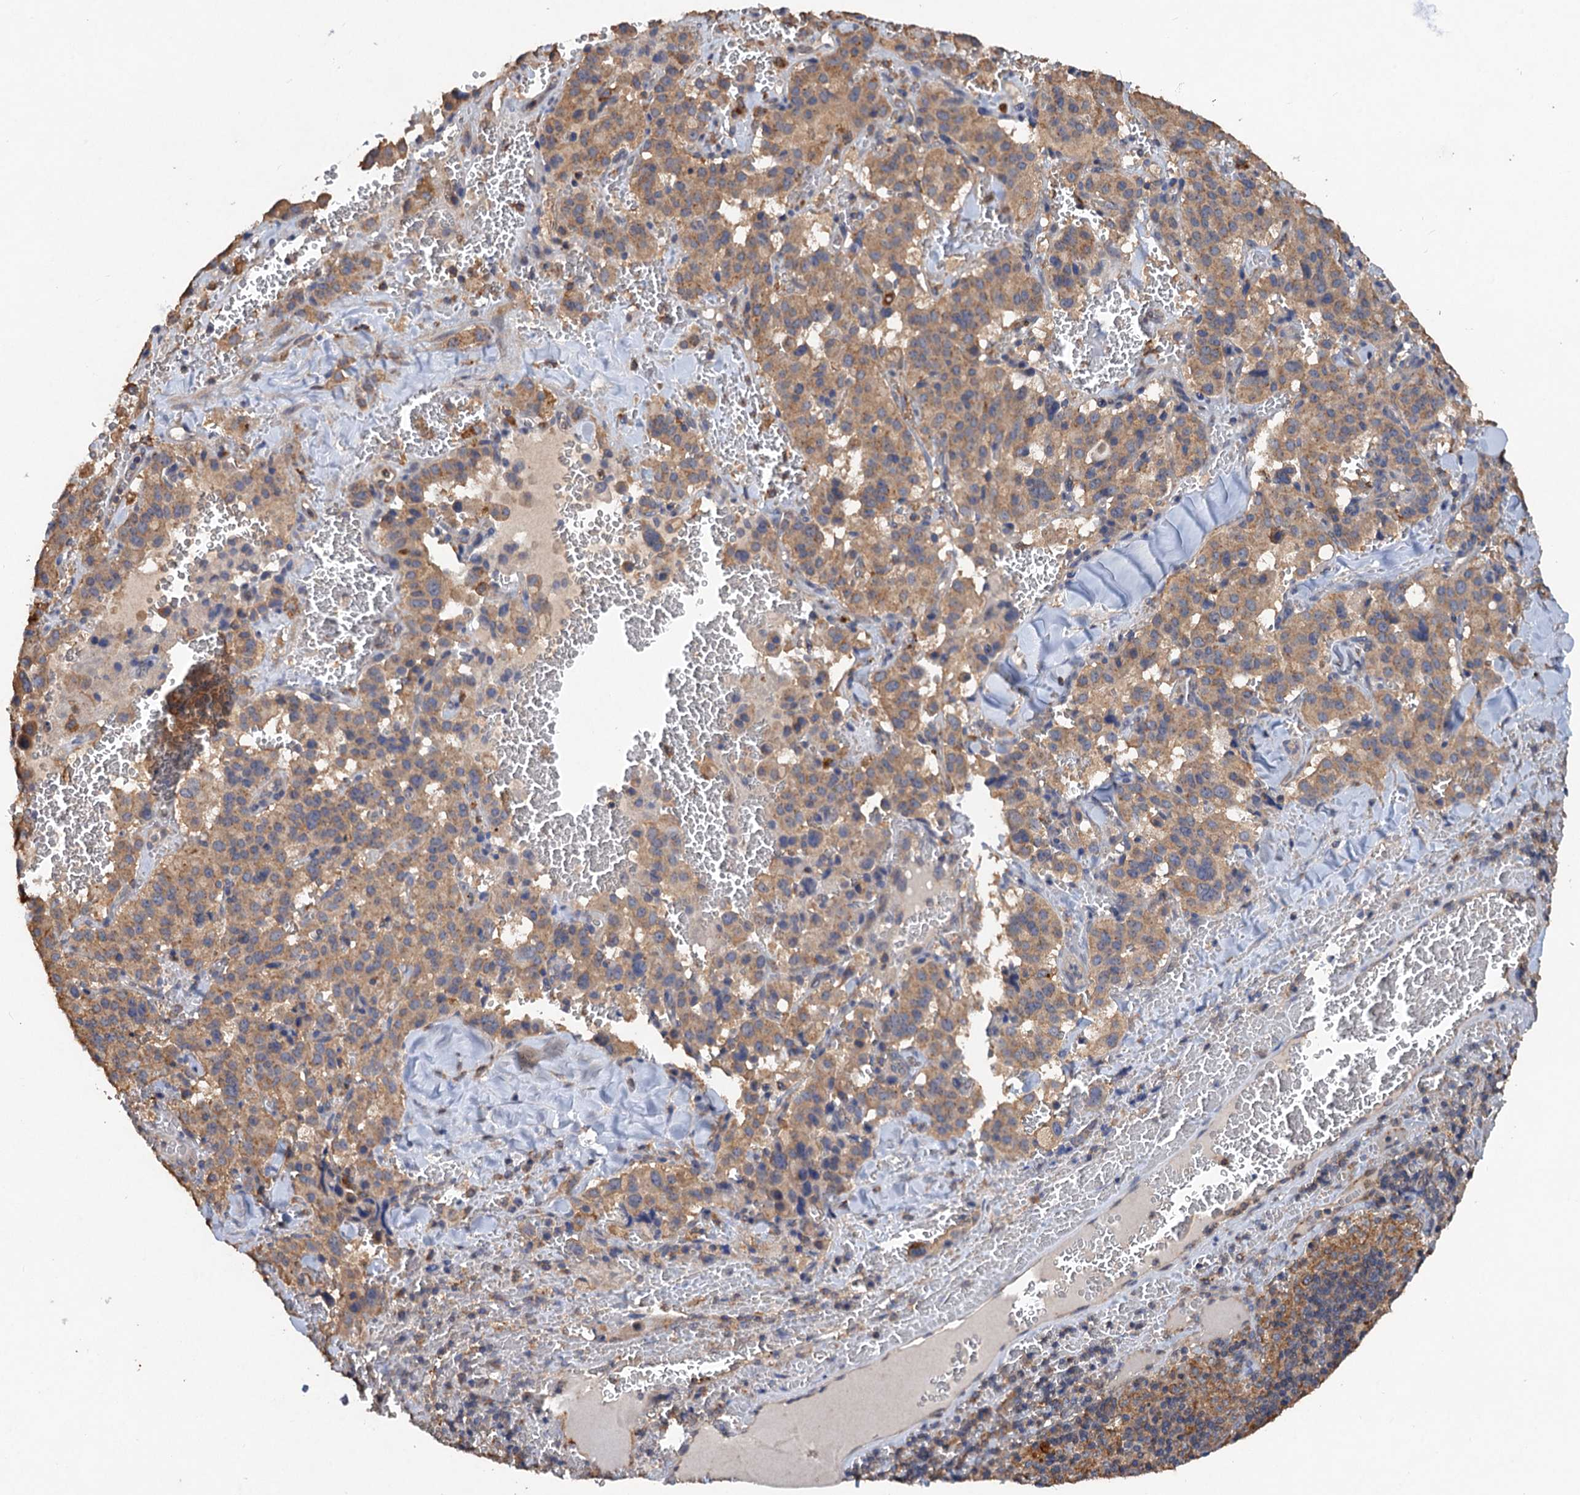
{"staining": {"intensity": "moderate", "quantity": ">75%", "location": "cytoplasmic/membranous"}, "tissue": "pancreatic cancer", "cell_type": "Tumor cells", "image_type": "cancer", "snomed": [{"axis": "morphology", "description": "Adenocarcinoma, NOS"}, {"axis": "topography", "description": "Pancreas"}], "caption": "Brown immunohistochemical staining in human pancreatic adenocarcinoma reveals moderate cytoplasmic/membranous expression in about >75% of tumor cells. (brown staining indicates protein expression, while blue staining denotes nuclei).", "gene": "SCUBE3", "patient": {"sex": "male", "age": 65}}